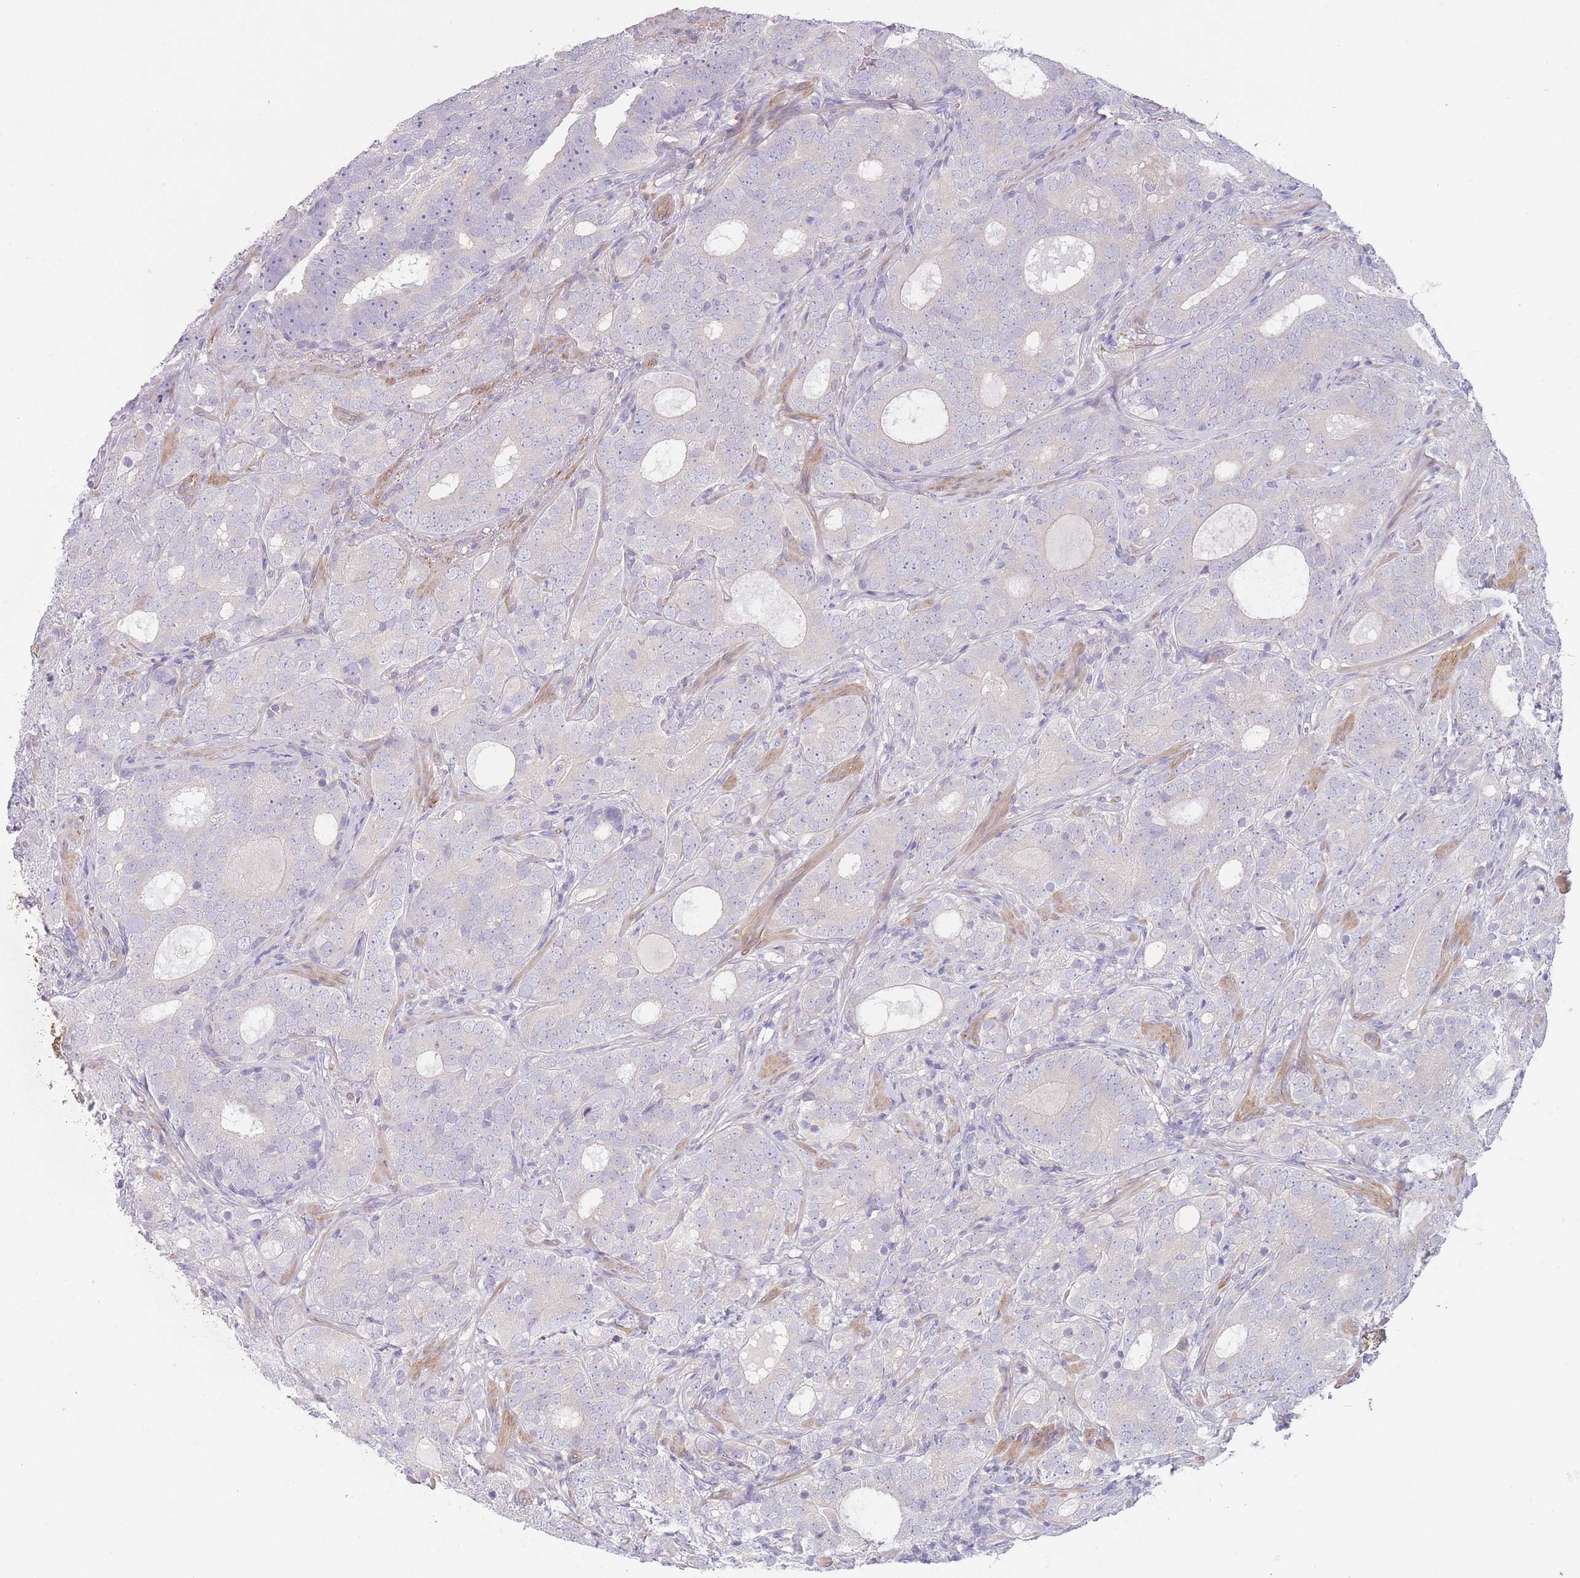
{"staining": {"intensity": "negative", "quantity": "none", "location": "none"}, "tissue": "prostate cancer", "cell_type": "Tumor cells", "image_type": "cancer", "snomed": [{"axis": "morphology", "description": "Adenocarcinoma, High grade"}, {"axis": "topography", "description": "Prostate"}], "caption": "High power microscopy histopathology image of an IHC histopathology image of prostate cancer (adenocarcinoma (high-grade)), revealing no significant expression in tumor cells.", "gene": "PNPLA5", "patient": {"sex": "male", "age": 64}}